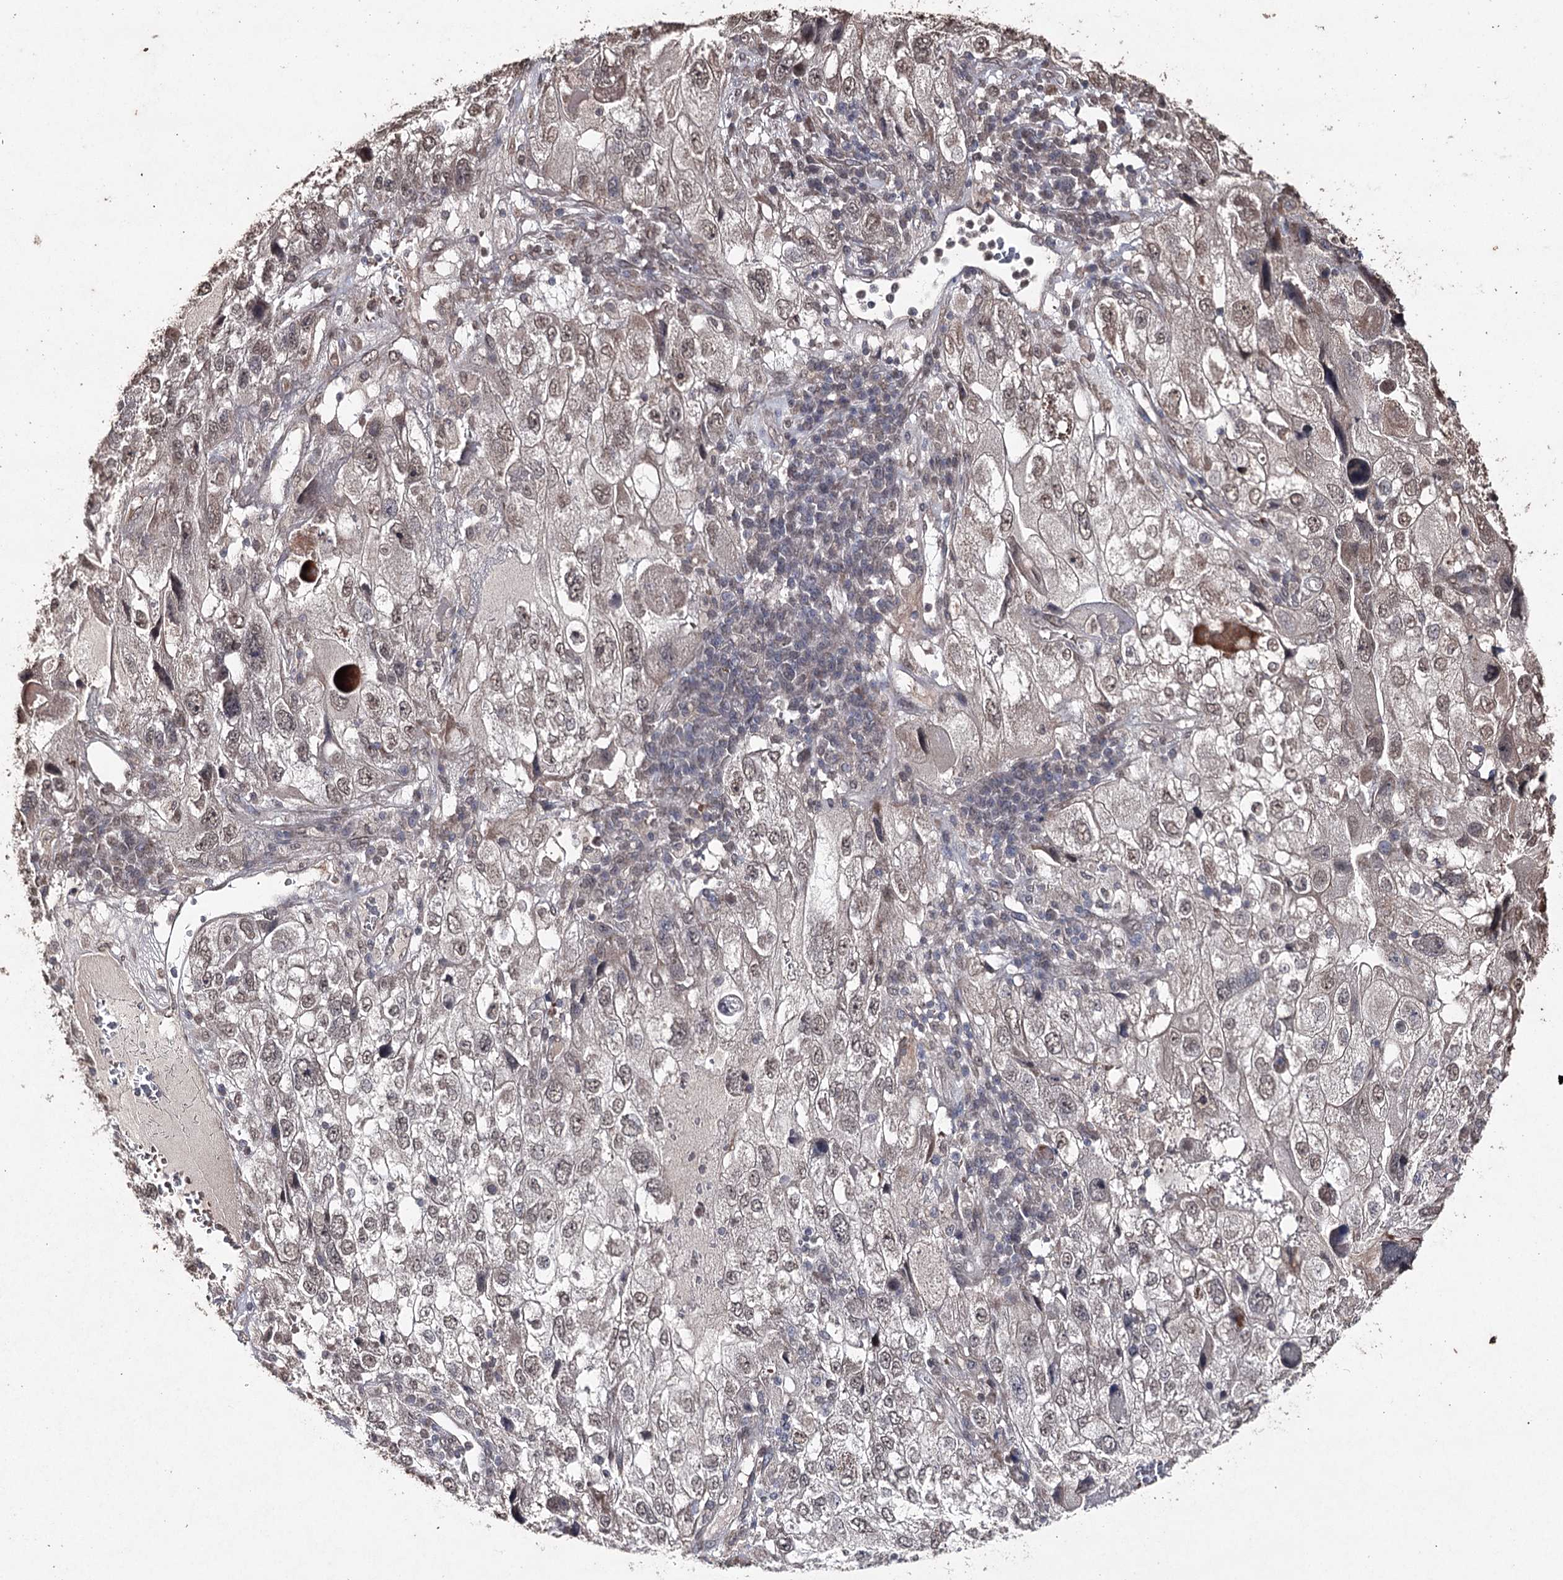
{"staining": {"intensity": "weak", "quantity": "<25%", "location": "nuclear"}, "tissue": "endometrial cancer", "cell_type": "Tumor cells", "image_type": "cancer", "snomed": [{"axis": "morphology", "description": "Adenocarcinoma, NOS"}, {"axis": "topography", "description": "Endometrium"}], "caption": "This image is of endometrial cancer (adenocarcinoma) stained with immunohistochemistry to label a protein in brown with the nuclei are counter-stained blue. There is no staining in tumor cells. (DAB immunohistochemistry visualized using brightfield microscopy, high magnification).", "gene": "ATG14", "patient": {"sex": "female", "age": 49}}